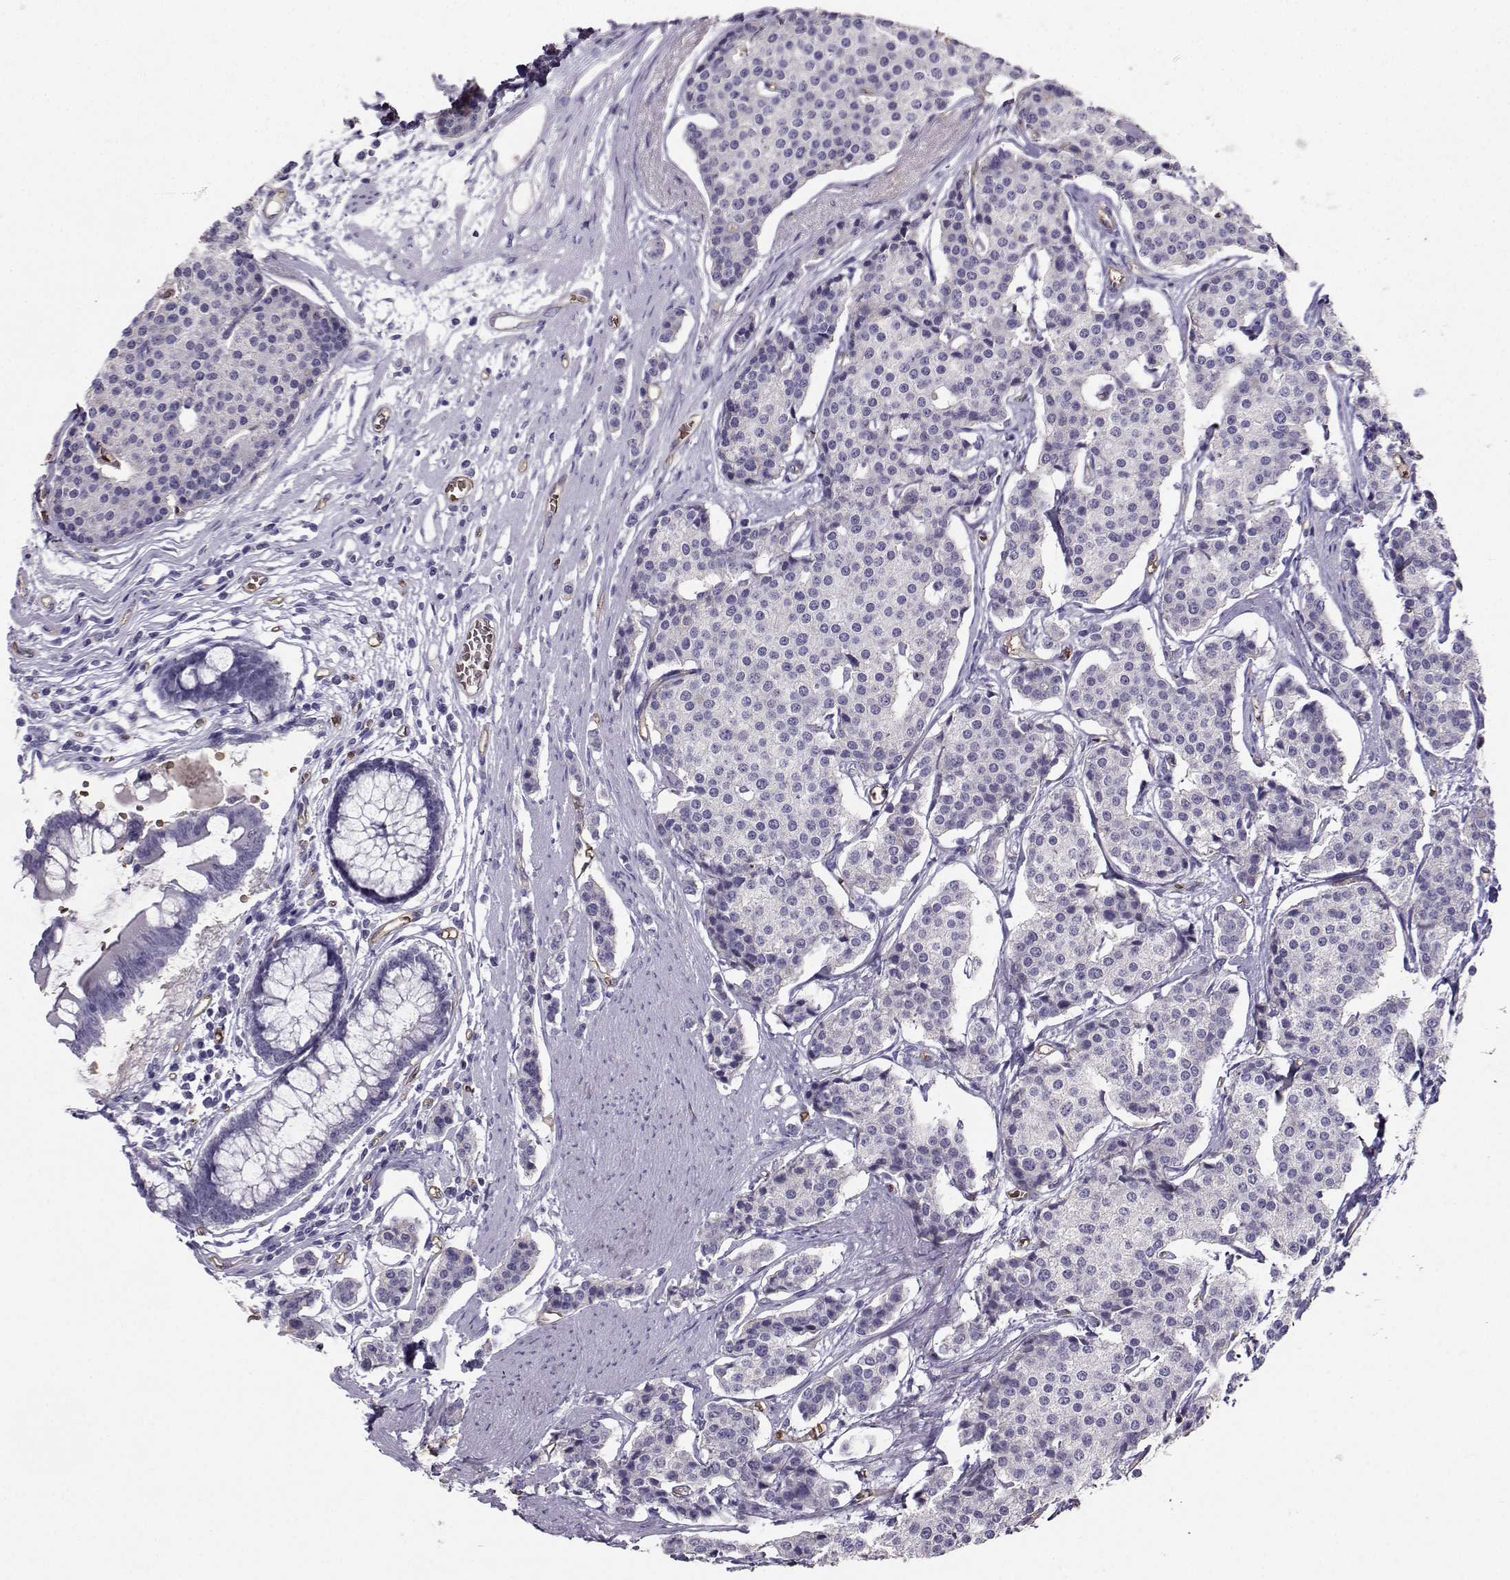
{"staining": {"intensity": "weak", "quantity": "25%-75%", "location": "cytoplasmic/membranous"}, "tissue": "carcinoid", "cell_type": "Tumor cells", "image_type": "cancer", "snomed": [{"axis": "morphology", "description": "Carcinoid, malignant, NOS"}, {"axis": "topography", "description": "Small intestine"}], "caption": "Approximately 25%-75% of tumor cells in carcinoid show weak cytoplasmic/membranous protein expression as visualized by brown immunohistochemical staining.", "gene": "CLUL1", "patient": {"sex": "female", "age": 65}}